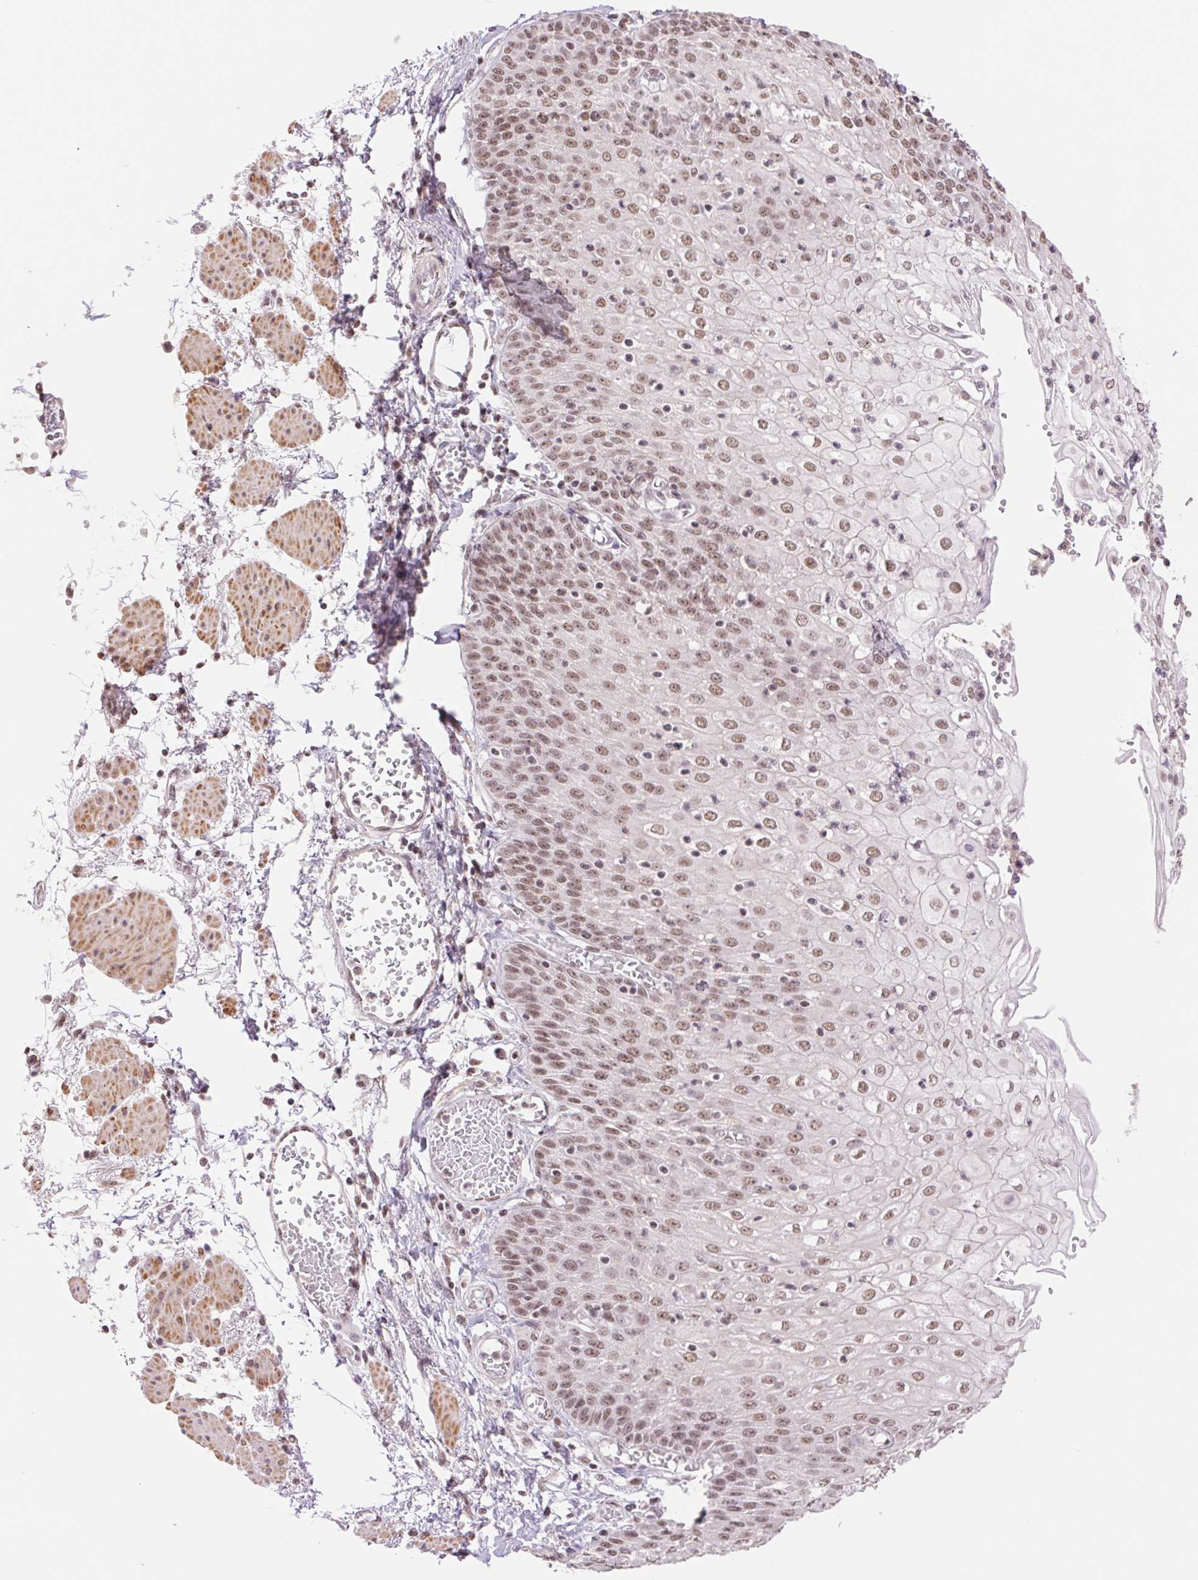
{"staining": {"intensity": "moderate", "quantity": ">75%", "location": "nuclear"}, "tissue": "esophagus", "cell_type": "Squamous epithelial cells", "image_type": "normal", "snomed": [{"axis": "morphology", "description": "Normal tissue, NOS"}, {"axis": "morphology", "description": "Adenocarcinoma, NOS"}, {"axis": "topography", "description": "Esophagus"}], "caption": "Protein staining by IHC reveals moderate nuclear expression in approximately >75% of squamous epithelial cells in benign esophagus.", "gene": "RPRD1B", "patient": {"sex": "male", "age": 81}}